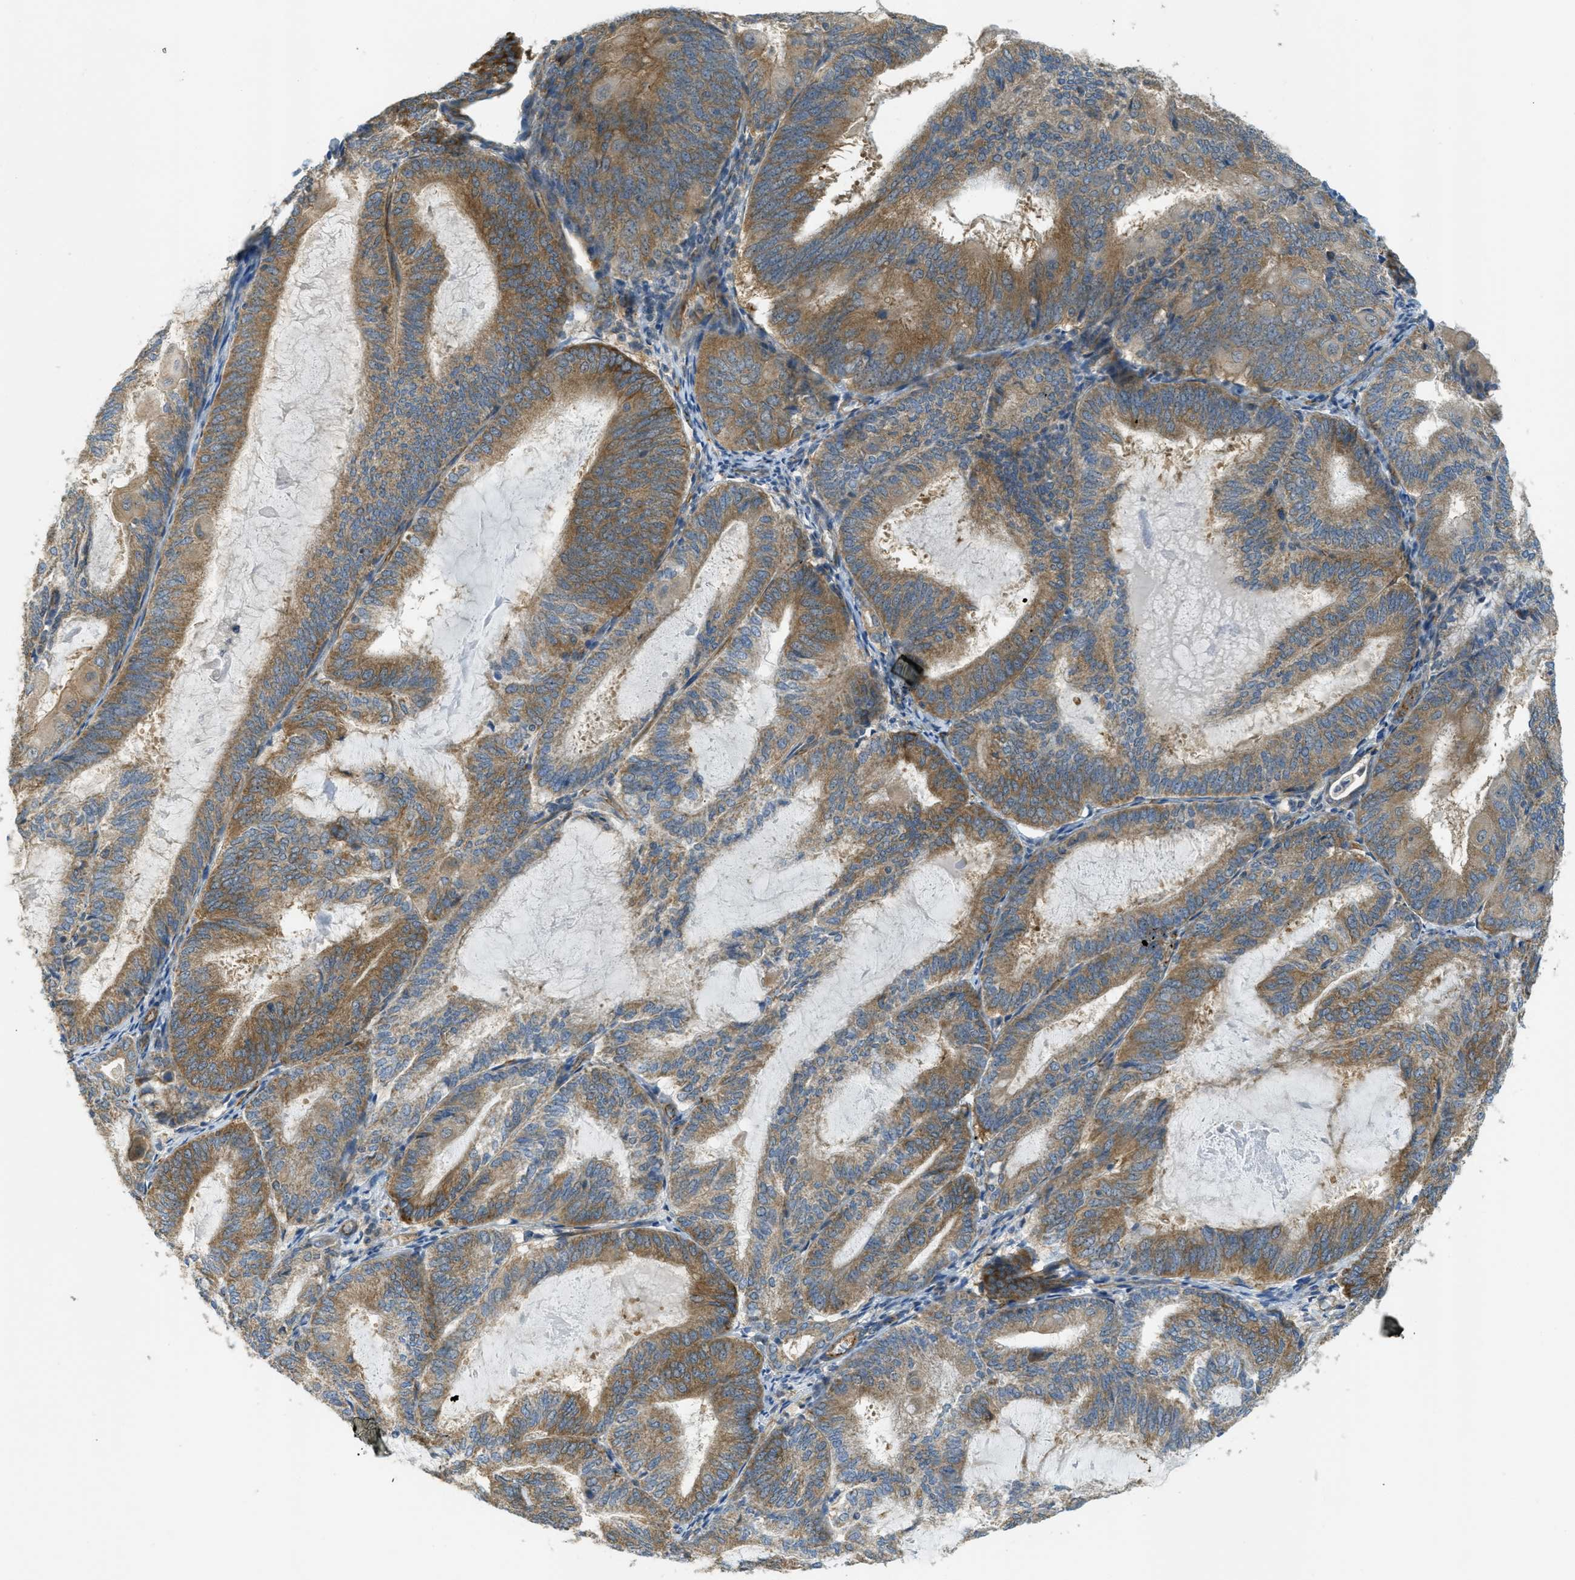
{"staining": {"intensity": "moderate", "quantity": ">75%", "location": "cytoplasmic/membranous"}, "tissue": "endometrial cancer", "cell_type": "Tumor cells", "image_type": "cancer", "snomed": [{"axis": "morphology", "description": "Adenocarcinoma, NOS"}, {"axis": "topography", "description": "Endometrium"}], "caption": "Moderate cytoplasmic/membranous expression is identified in about >75% of tumor cells in endometrial adenocarcinoma. The protein of interest is stained brown, and the nuclei are stained in blue (DAB IHC with brightfield microscopy, high magnification).", "gene": "JCAD", "patient": {"sex": "female", "age": 81}}